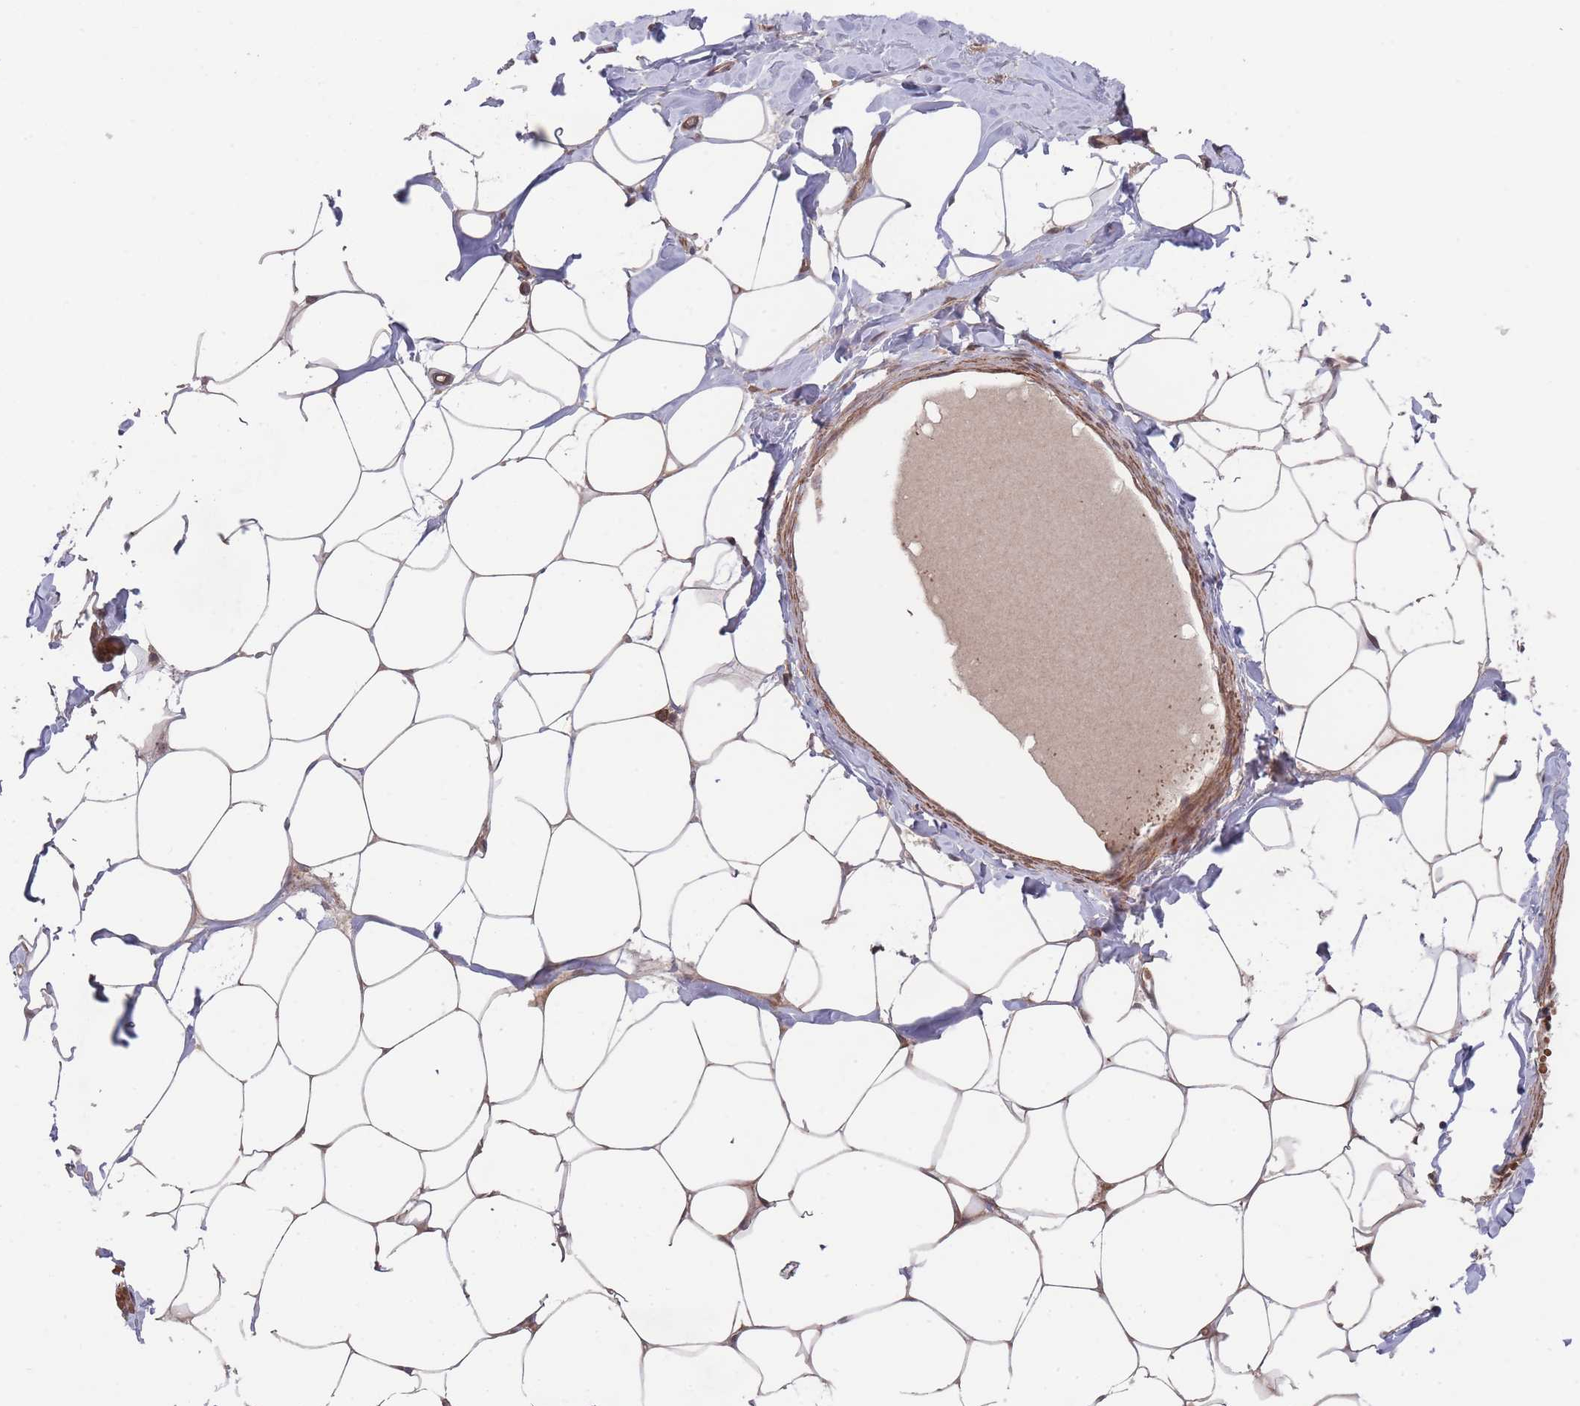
{"staining": {"intensity": "weak", "quantity": ">75%", "location": "cytoplasmic/membranous"}, "tissue": "breast", "cell_type": "Adipocytes", "image_type": "normal", "snomed": [{"axis": "morphology", "description": "Normal tissue, NOS"}, {"axis": "topography", "description": "Breast"}], "caption": "A histopathology image of human breast stained for a protein displays weak cytoplasmic/membranous brown staining in adipocytes. The protein of interest is stained brown, and the nuclei are stained in blue (DAB IHC with brightfield microscopy, high magnification).", "gene": "SF3B1", "patient": {"sex": "female", "age": 27}}